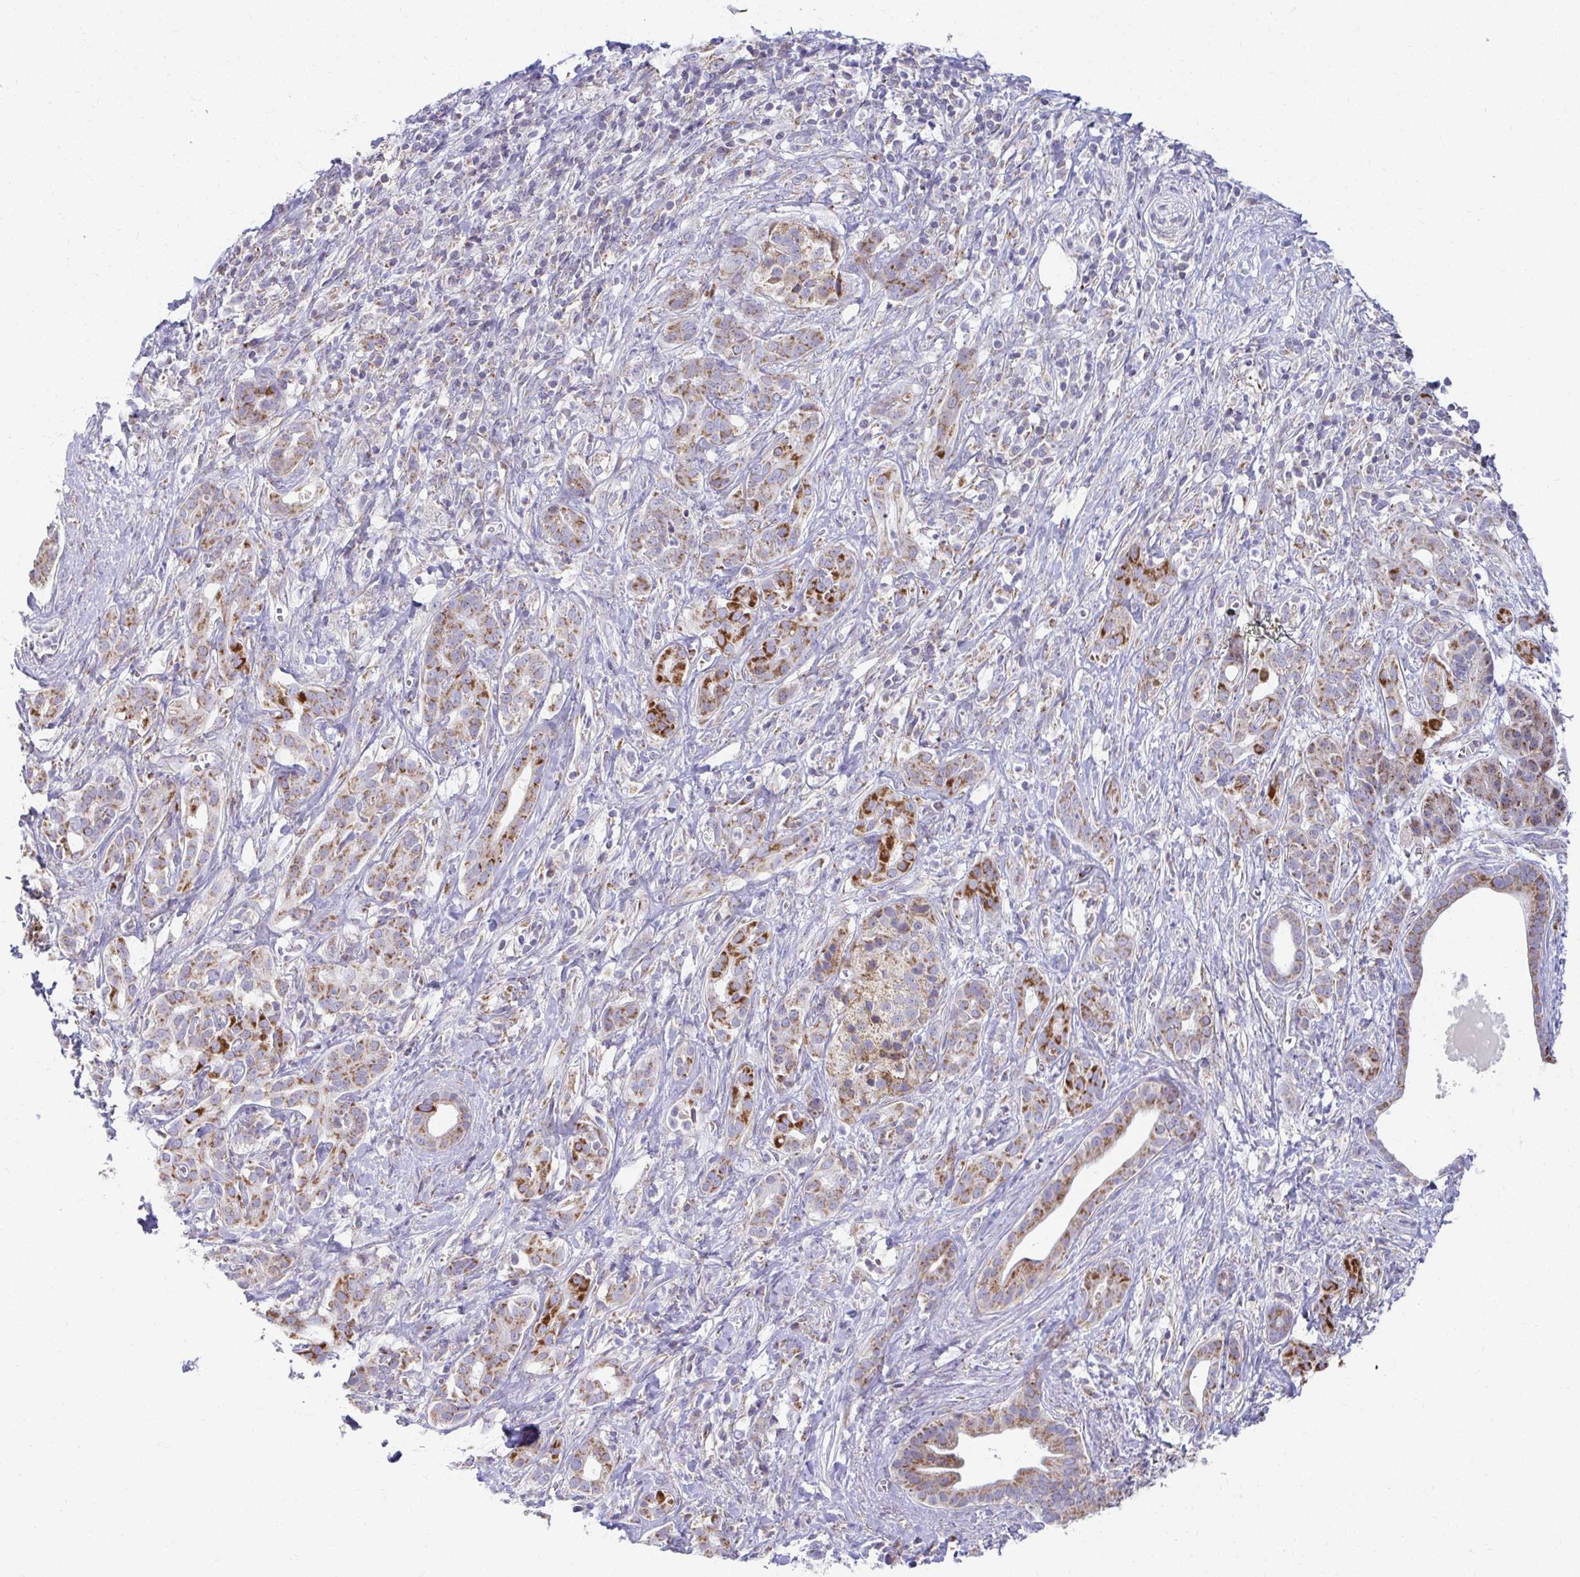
{"staining": {"intensity": "strong", "quantity": "25%-75%", "location": "cytoplasmic/membranous"}, "tissue": "pancreatic cancer", "cell_type": "Tumor cells", "image_type": "cancer", "snomed": [{"axis": "morphology", "description": "Adenocarcinoma, NOS"}, {"axis": "topography", "description": "Pancreas"}], "caption": "Adenocarcinoma (pancreatic) stained with immunohistochemistry reveals strong cytoplasmic/membranous staining in approximately 25%-75% of tumor cells.", "gene": "EXOC5", "patient": {"sex": "male", "age": 61}}